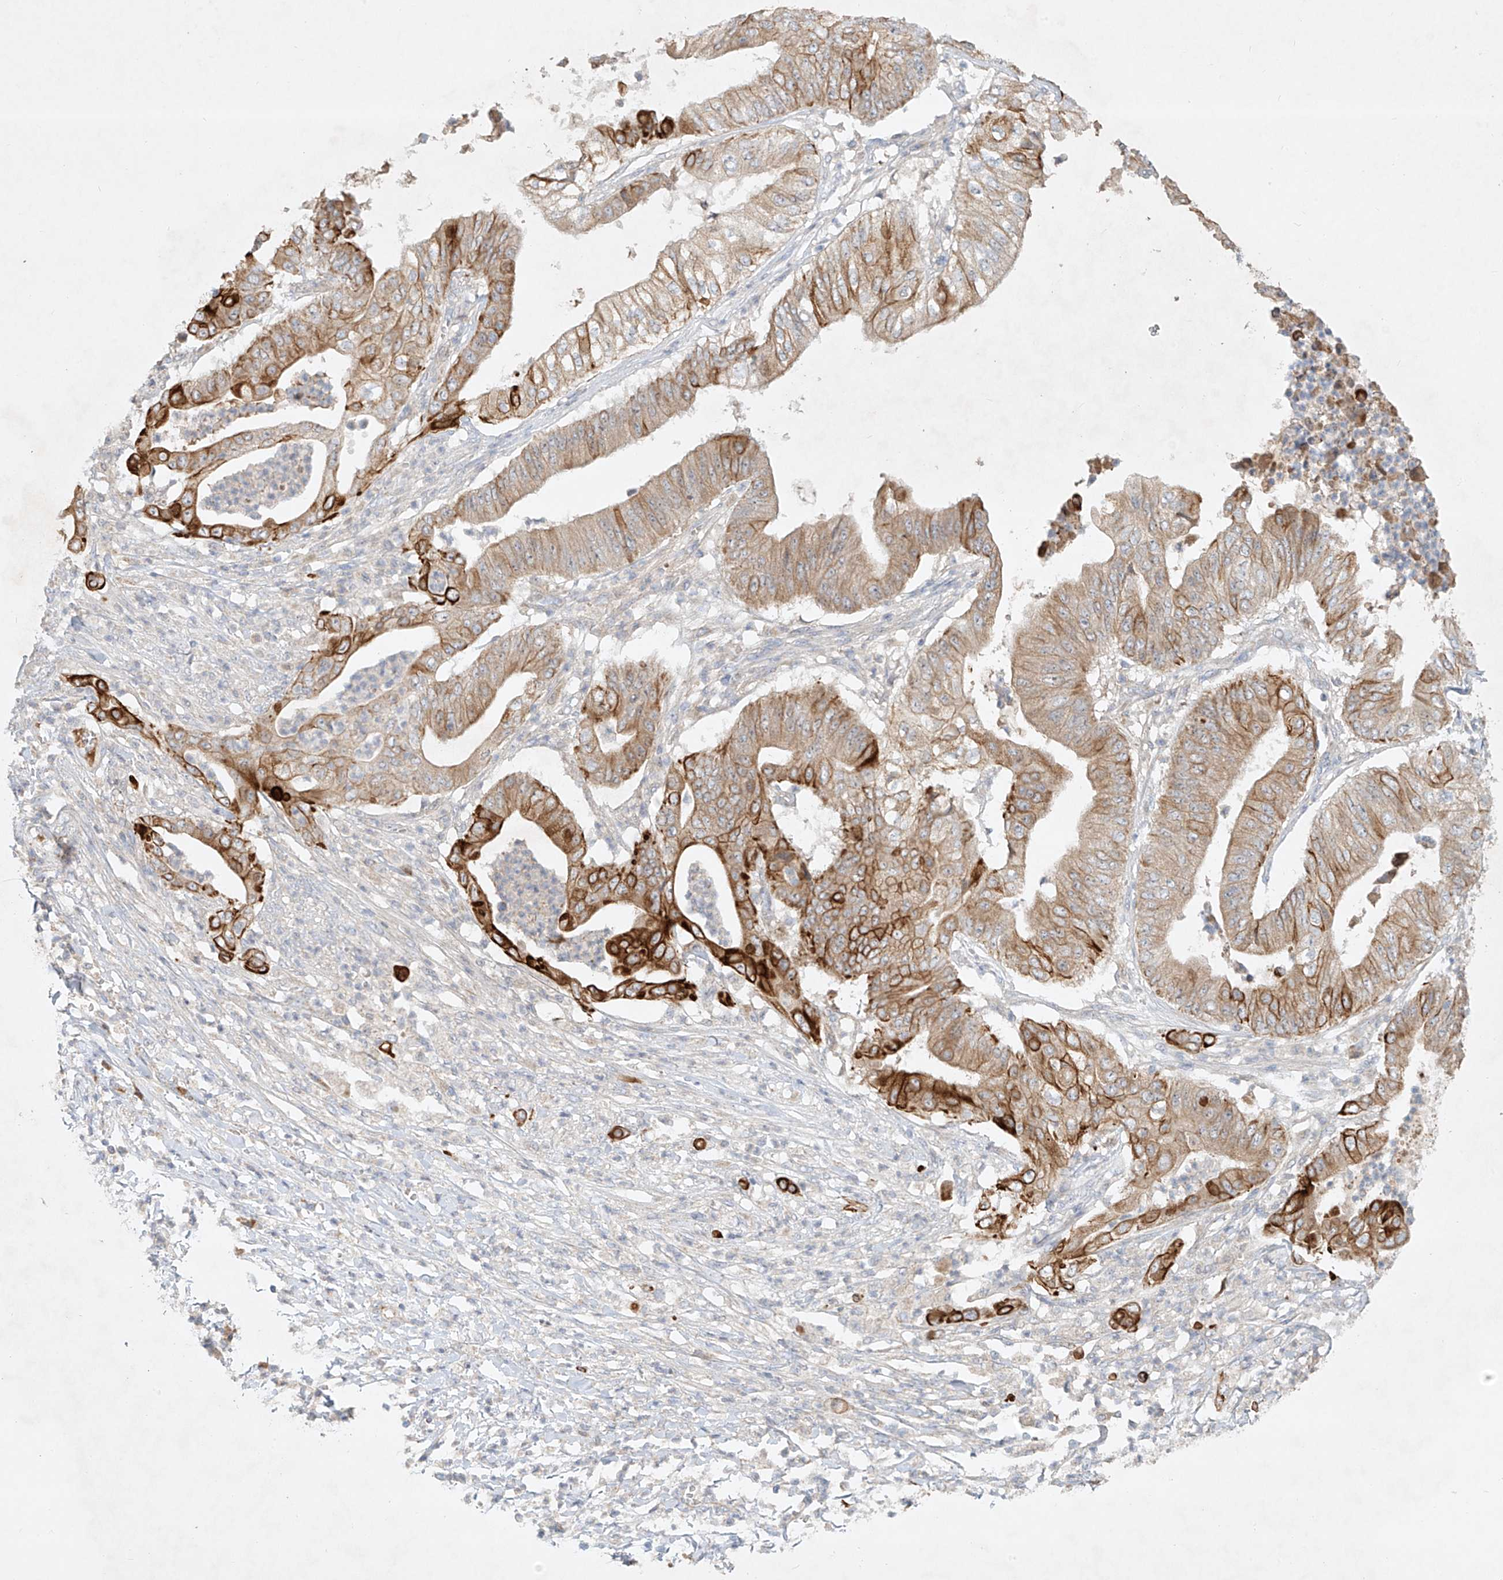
{"staining": {"intensity": "strong", "quantity": "25%-75%", "location": "cytoplasmic/membranous"}, "tissue": "pancreatic cancer", "cell_type": "Tumor cells", "image_type": "cancer", "snomed": [{"axis": "morphology", "description": "Adenocarcinoma, NOS"}, {"axis": "topography", "description": "Pancreas"}], "caption": "Human adenocarcinoma (pancreatic) stained with a brown dye demonstrates strong cytoplasmic/membranous positive positivity in about 25%-75% of tumor cells.", "gene": "KPNA7", "patient": {"sex": "female", "age": 77}}